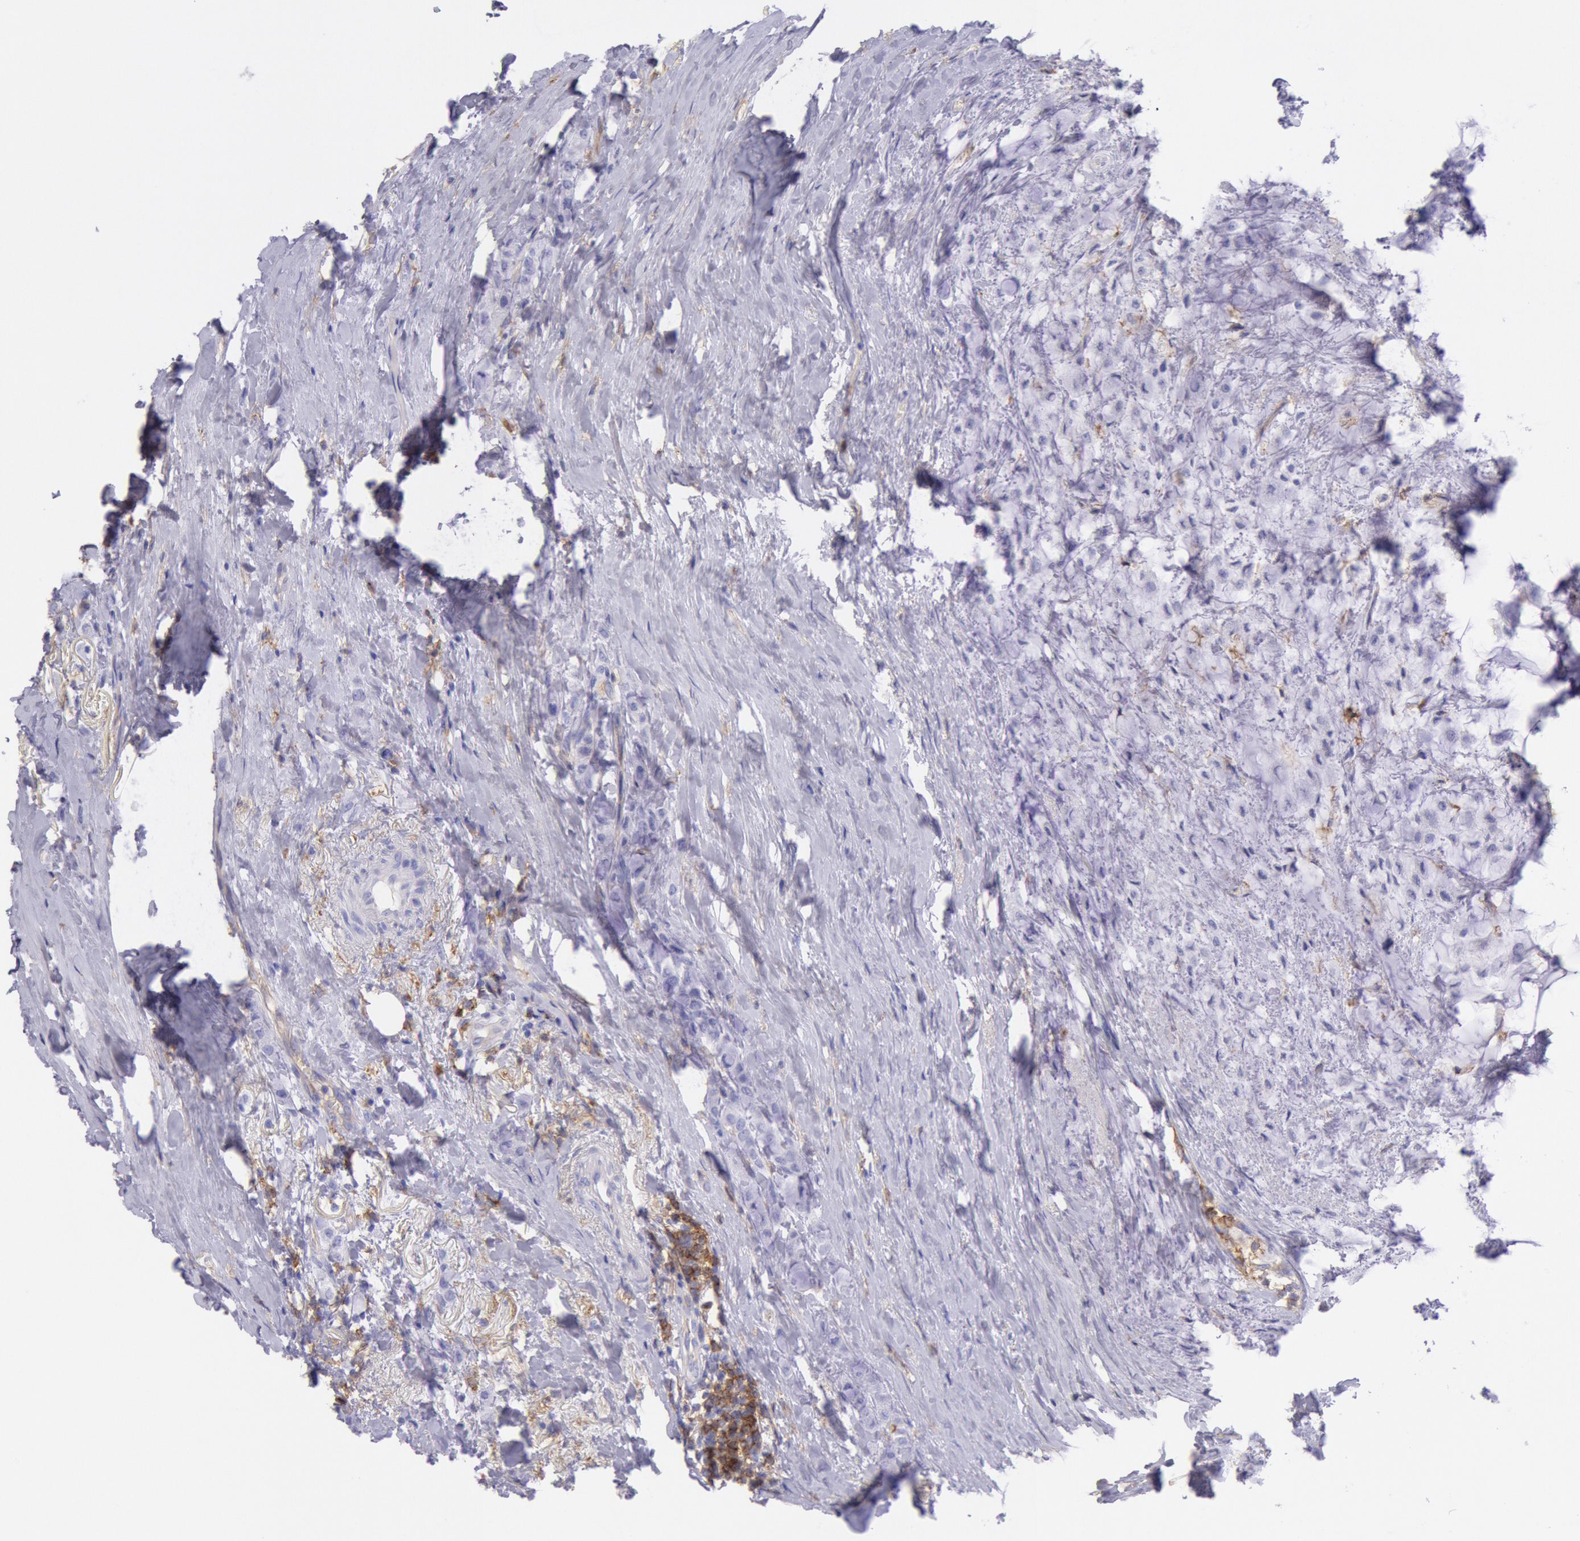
{"staining": {"intensity": "negative", "quantity": "none", "location": "none"}, "tissue": "breast cancer", "cell_type": "Tumor cells", "image_type": "cancer", "snomed": [{"axis": "morphology", "description": "Lobular carcinoma"}, {"axis": "topography", "description": "Breast"}], "caption": "High magnification brightfield microscopy of breast lobular carcinoma stained with DAB (brown) and counterstained with hematoxylin (blue): tumor cells show no significant positivity.", "gene": "LYN", "patient": {"sex": "female", "age": 85}}